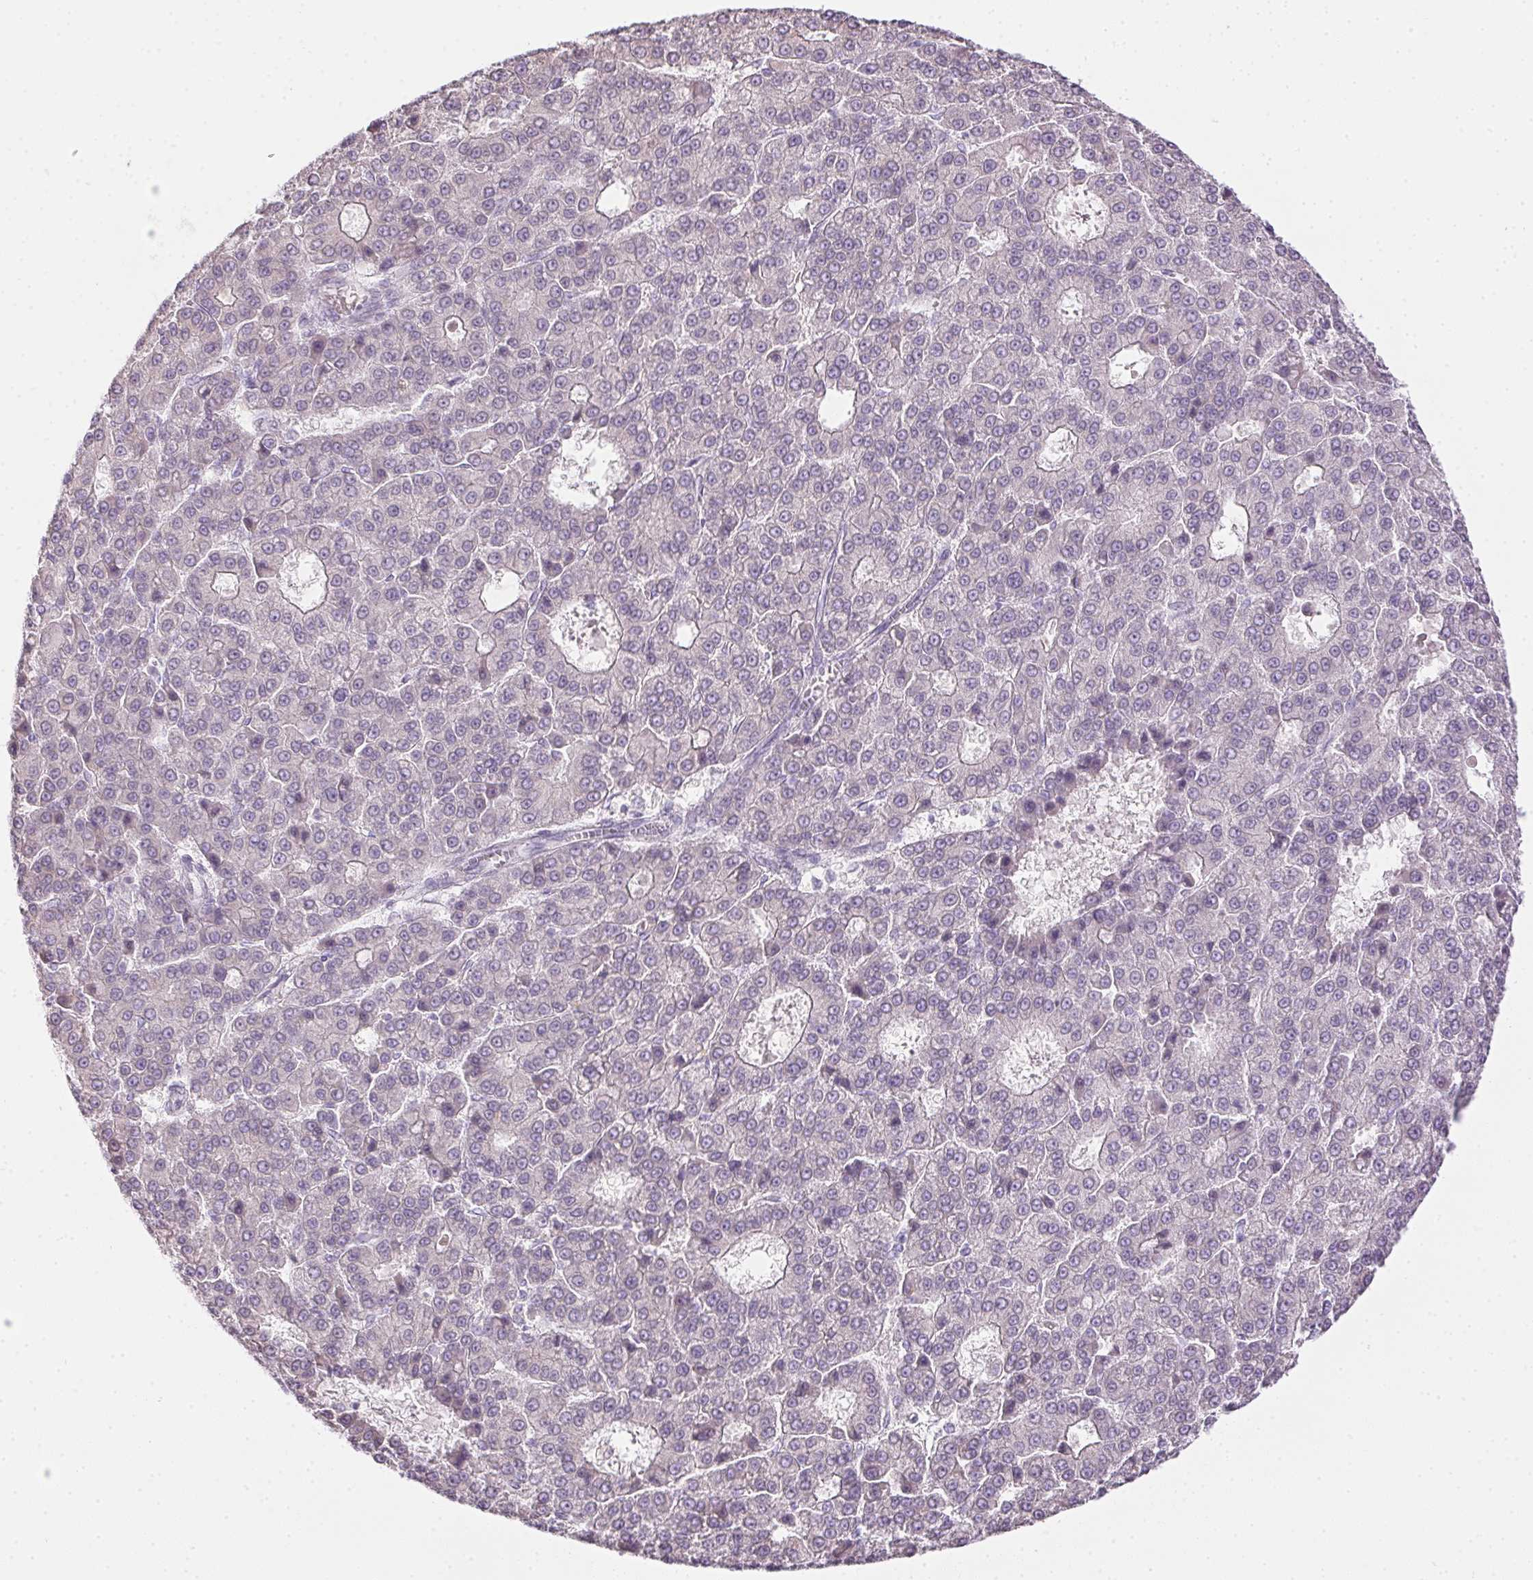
{"staining": {"intensity": "negative", "quantity": "none", "location": "none"}, "tissue": "liver cancer", "cell_type": "Tumor cells", "image_type": "cancer", "snomed": [{"axis": "morphology", "description": "Carcinoma, Hepatocellular, NOS"}, {"axis": "topography", "description": "Liver"}], "caption": "An IHC photomicrograph of liver cancer is shown. There is no staining in tumor cells of liver cancer.", "gene": "CTCFL", "patient": {"sex": "male", "age": 70}}